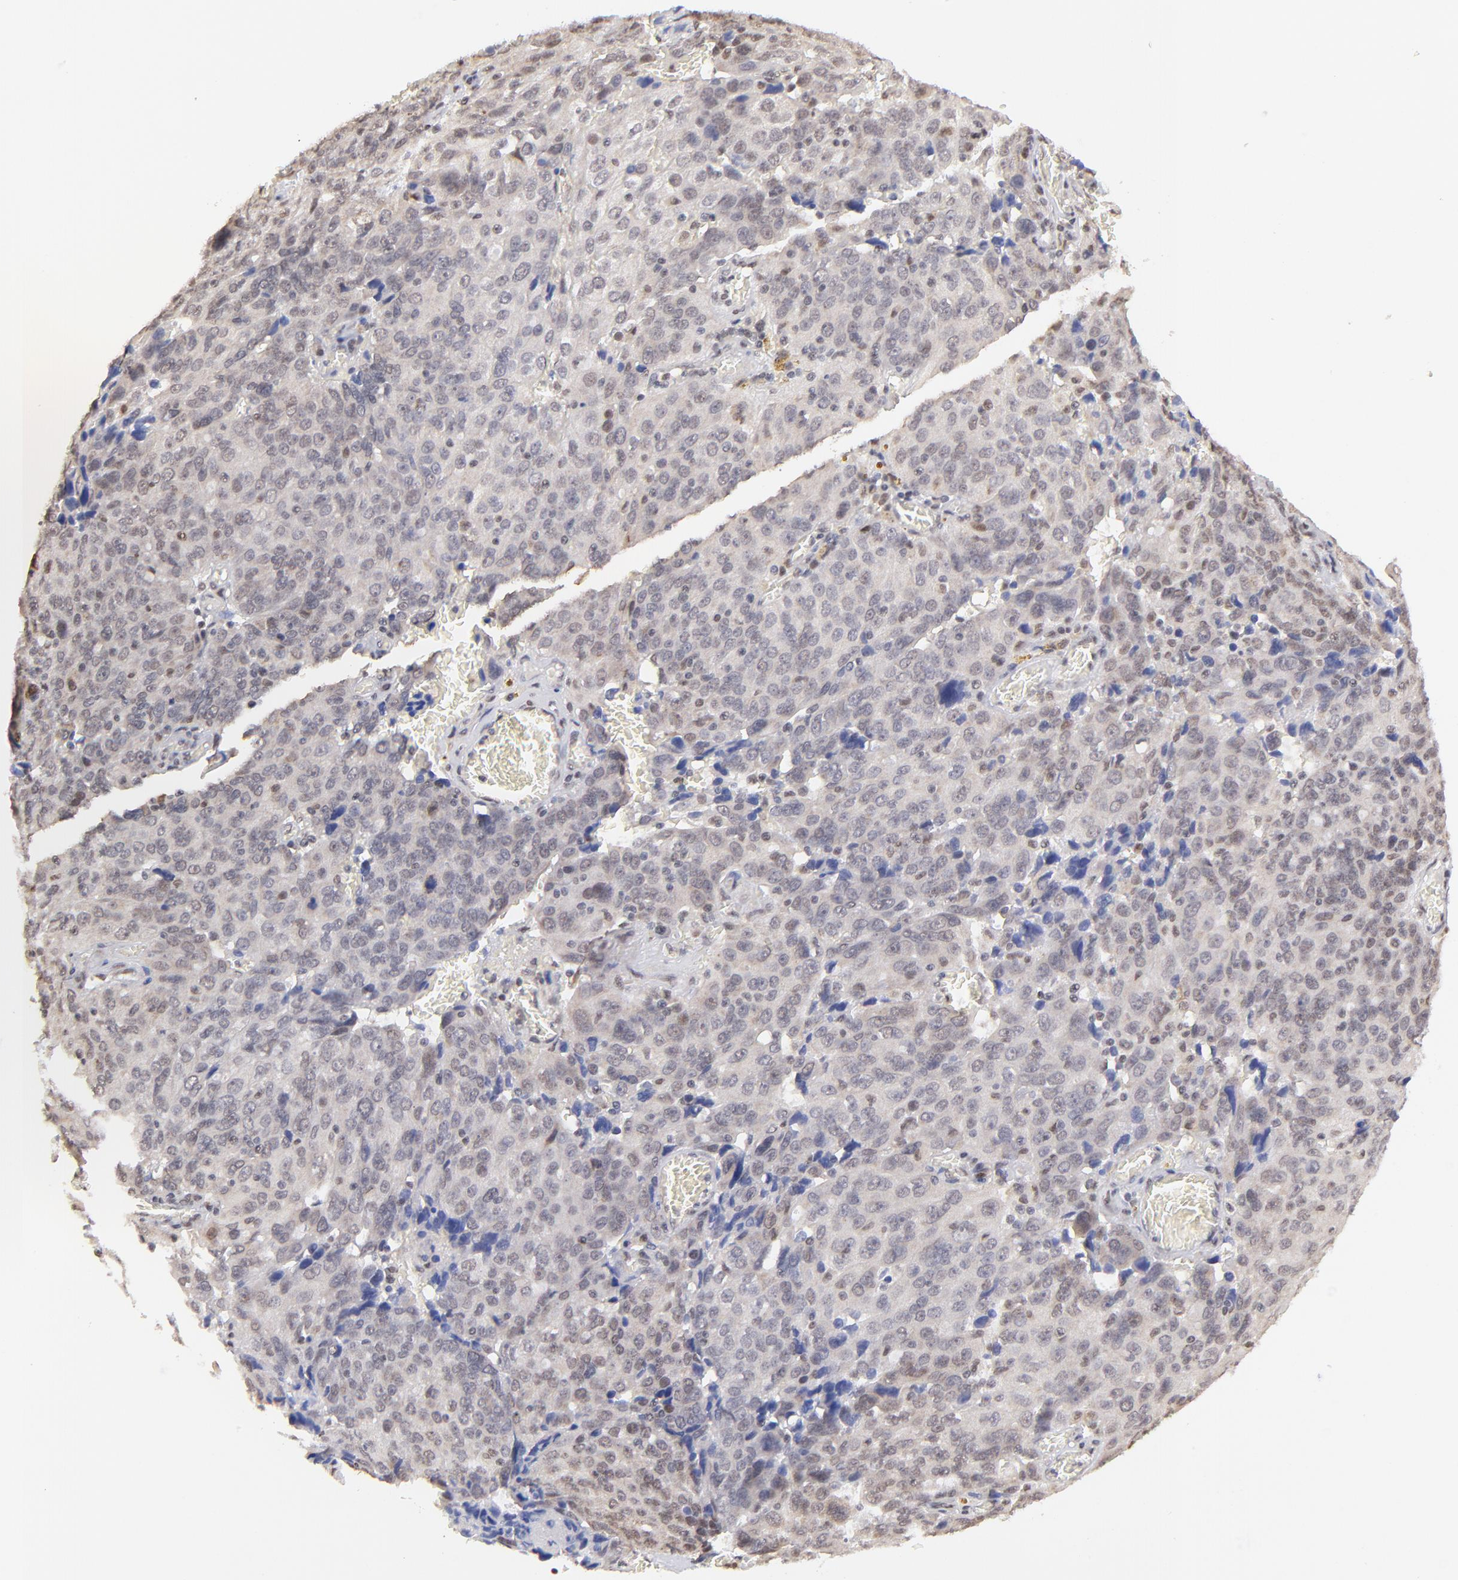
{"staining": {"intensity": "weak", "quantity": ">75%", "location": "cytoplasmic/membranous,nuclear"}, "tissue": "ovarian cancer", "cell_type": "Tumor cells", "image_type": "cancer", "snomed": [{"axis": "morphology", "description": "Carcinoma, endometroid"}, {"axis": "topography", "description": "Ovary"}], "caption": "Human ovarian endometroid carcinoma stained with a protein marker demonstrates weak staining in tumor cells.", "gene": "ZNF670", "patient": {"sex": "female", "age": 75}}